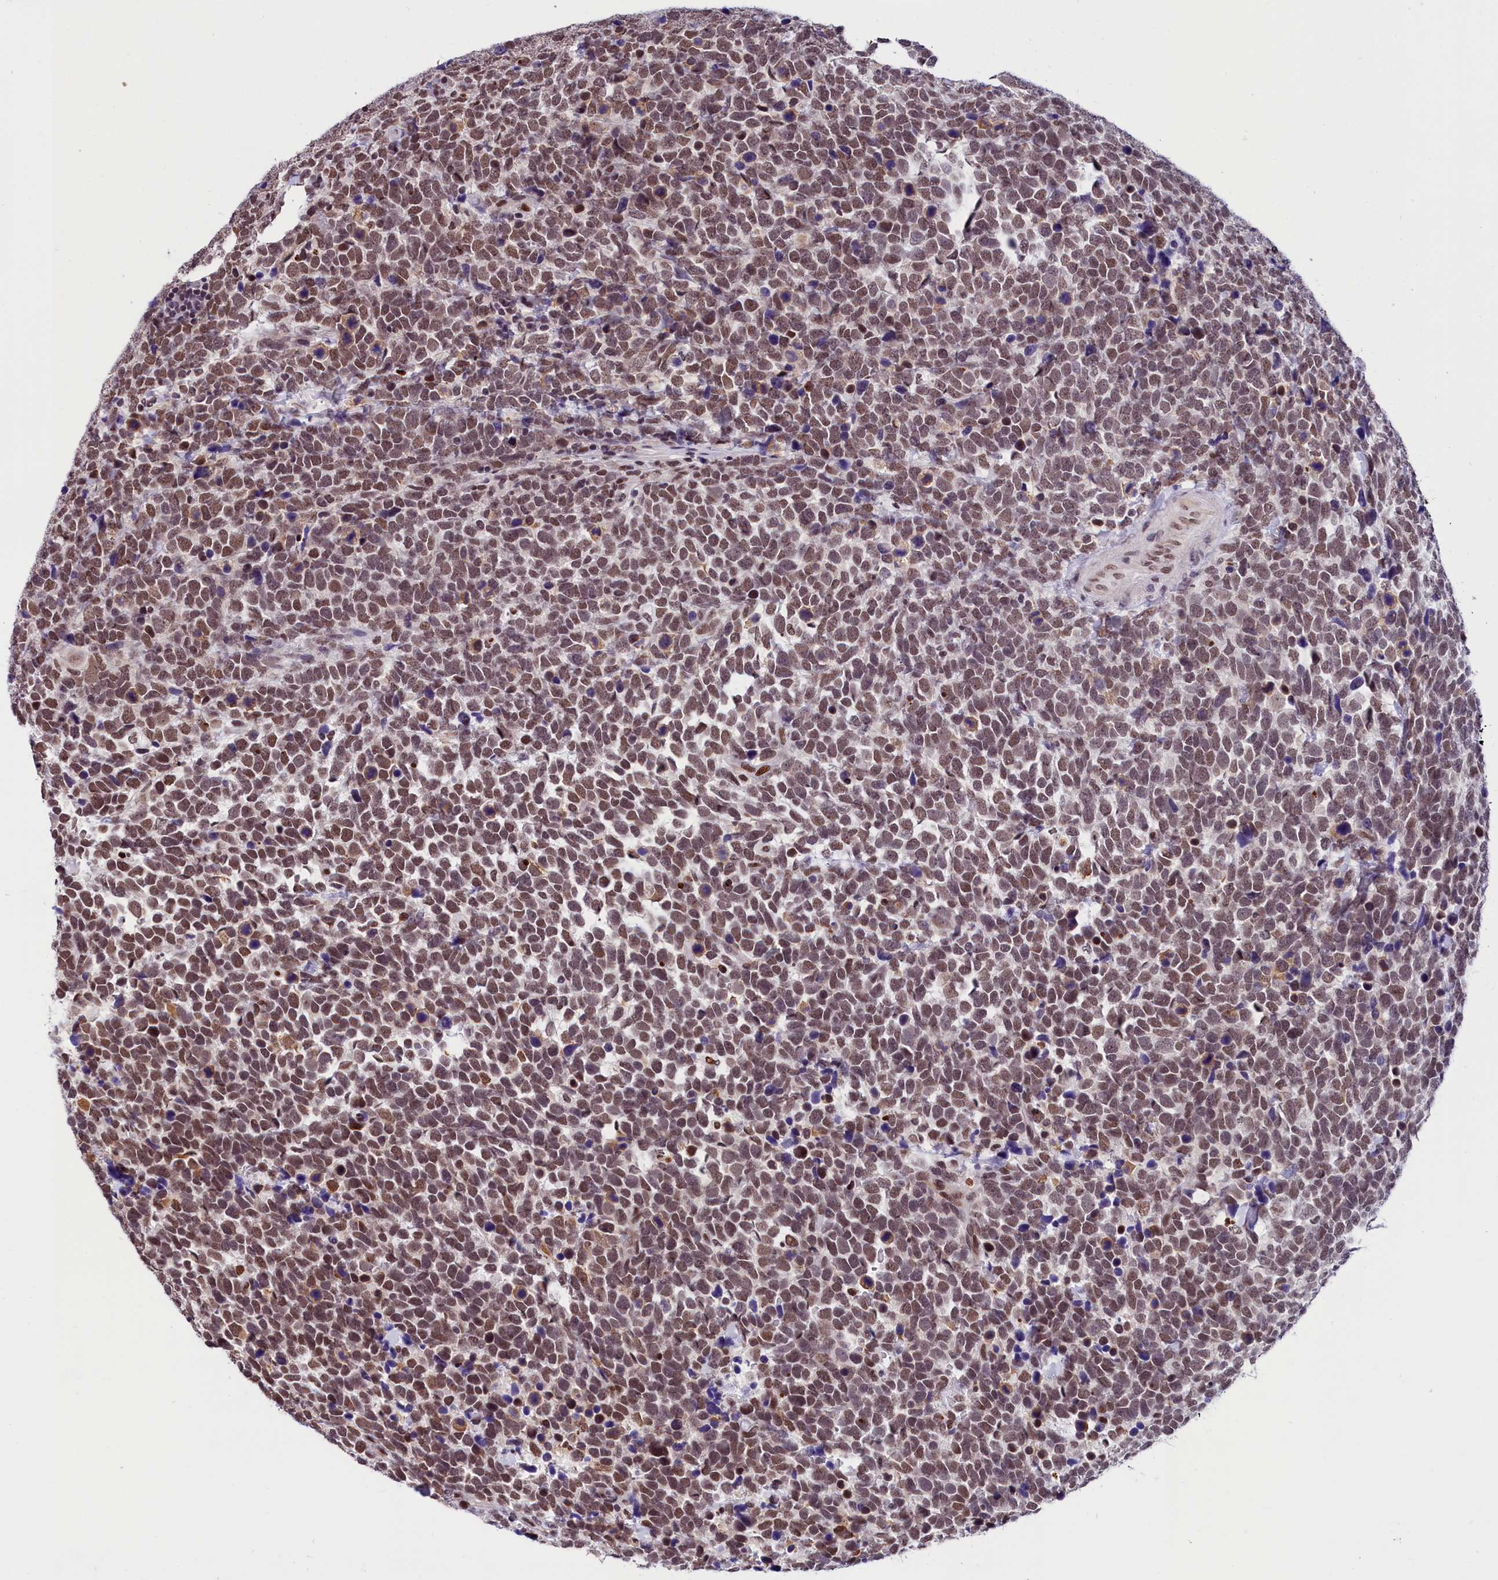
{"staining": {"intensity": "moderate", "quantity": ">75%", "location": "nuclear"}, "tissue": "urothelial cancer", "cell_type": "Tumor cells", "image_type": "cancer", "snomed": [{"axis": "morphology", "description": "Urothelial carcinoma, High grade"}, {"axis": "topography", "description": "Urinary bladder"}], "caption": "Protein analysis of urothelial cancer tissue displays moderate nuclear positivity in approximately >75% of tumor cells.", "gene": "CDYL2", "patient": {"sex": "female", "age": 82}}